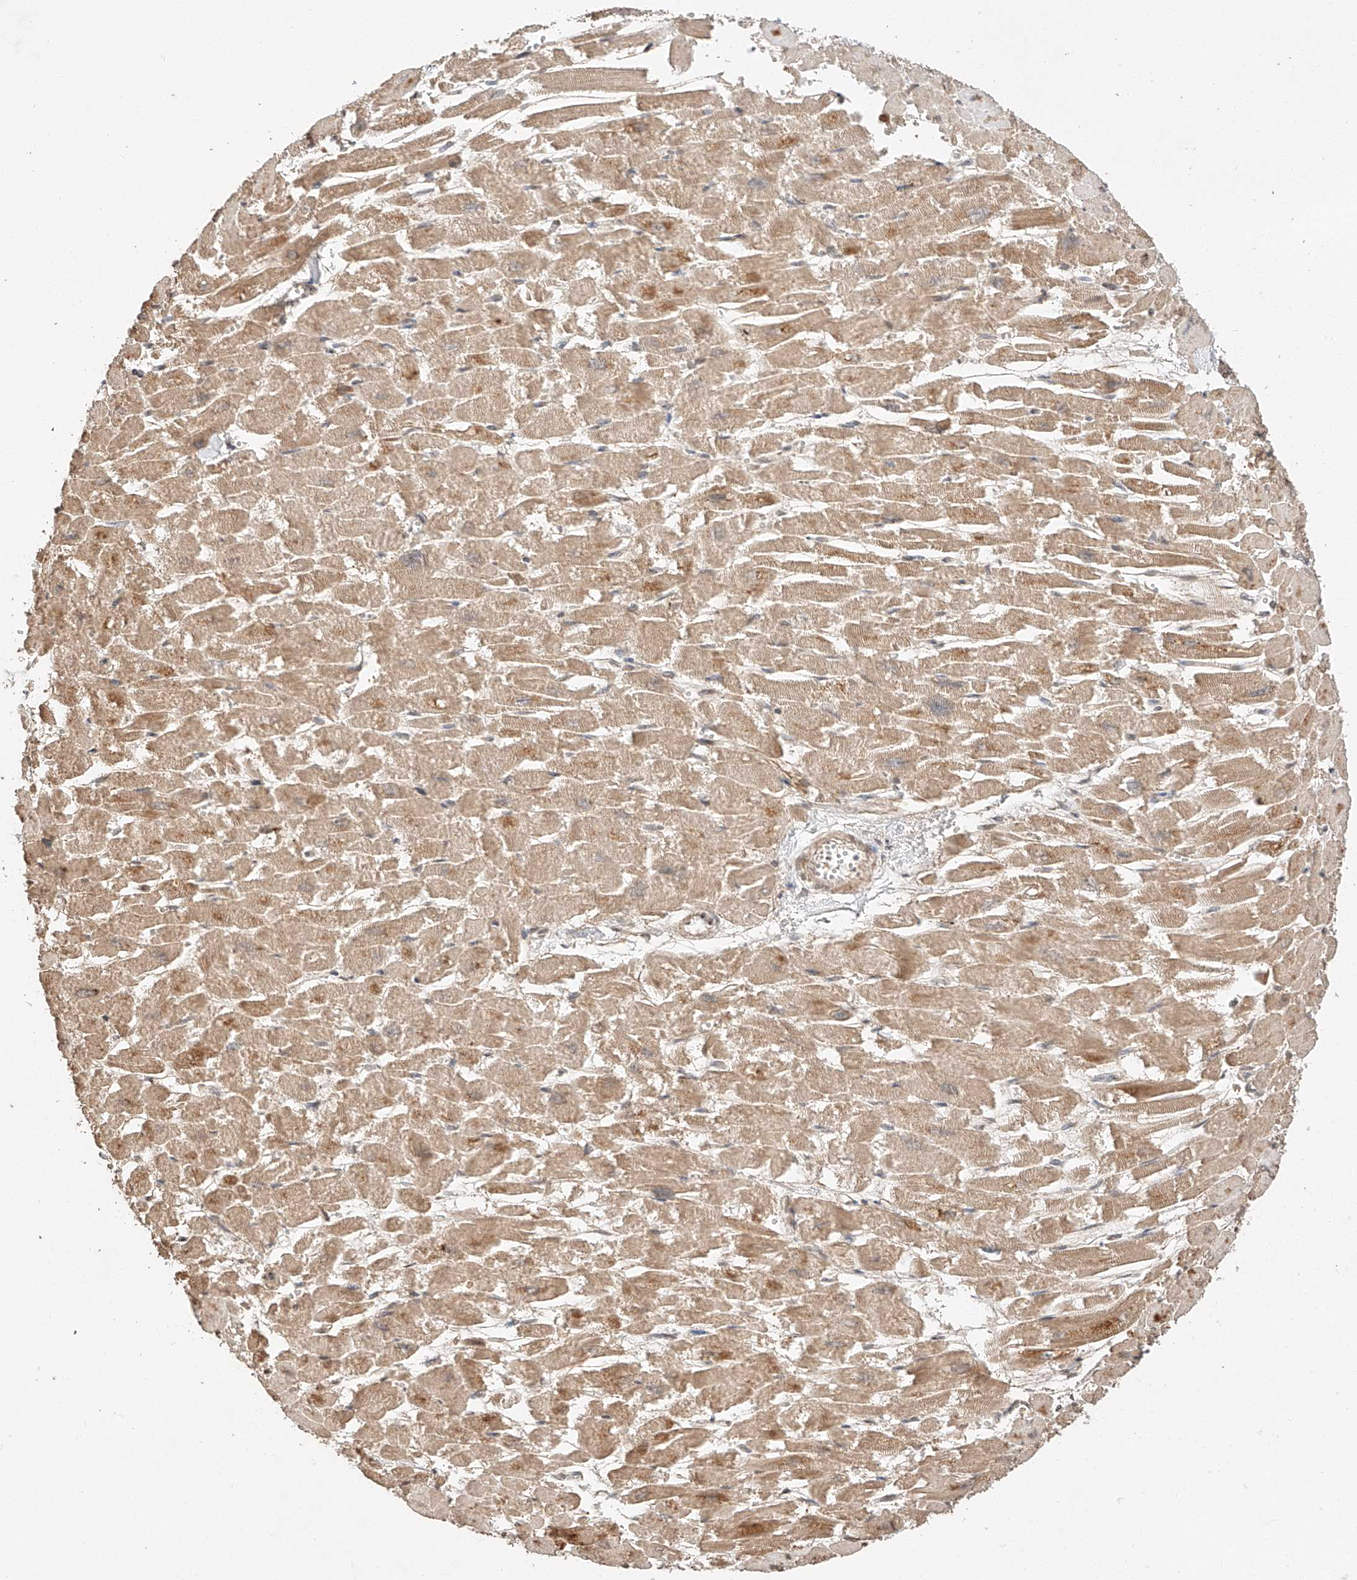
{"staining": {"intensity": "moderate", "quantity": "<25%", "location": "cytoplasmic/membranous"}, "tissue": "heart muscle", "cell_type": "Cardiomyocytes", "image_type": "normal", "snomed": [{"axis": "morphology", "description": "Normal tissue, NOS"}, {"axis": "topography", "description": "Heart"}], "caption": "Heart muscle stained with immunohistochemistry reveals moderate cytoplasmic/membranous staining in approximately <25% of cardiomyocytes.", "gene": "ARHGAP33", "patient": {"sex": "male", "age": 54}}